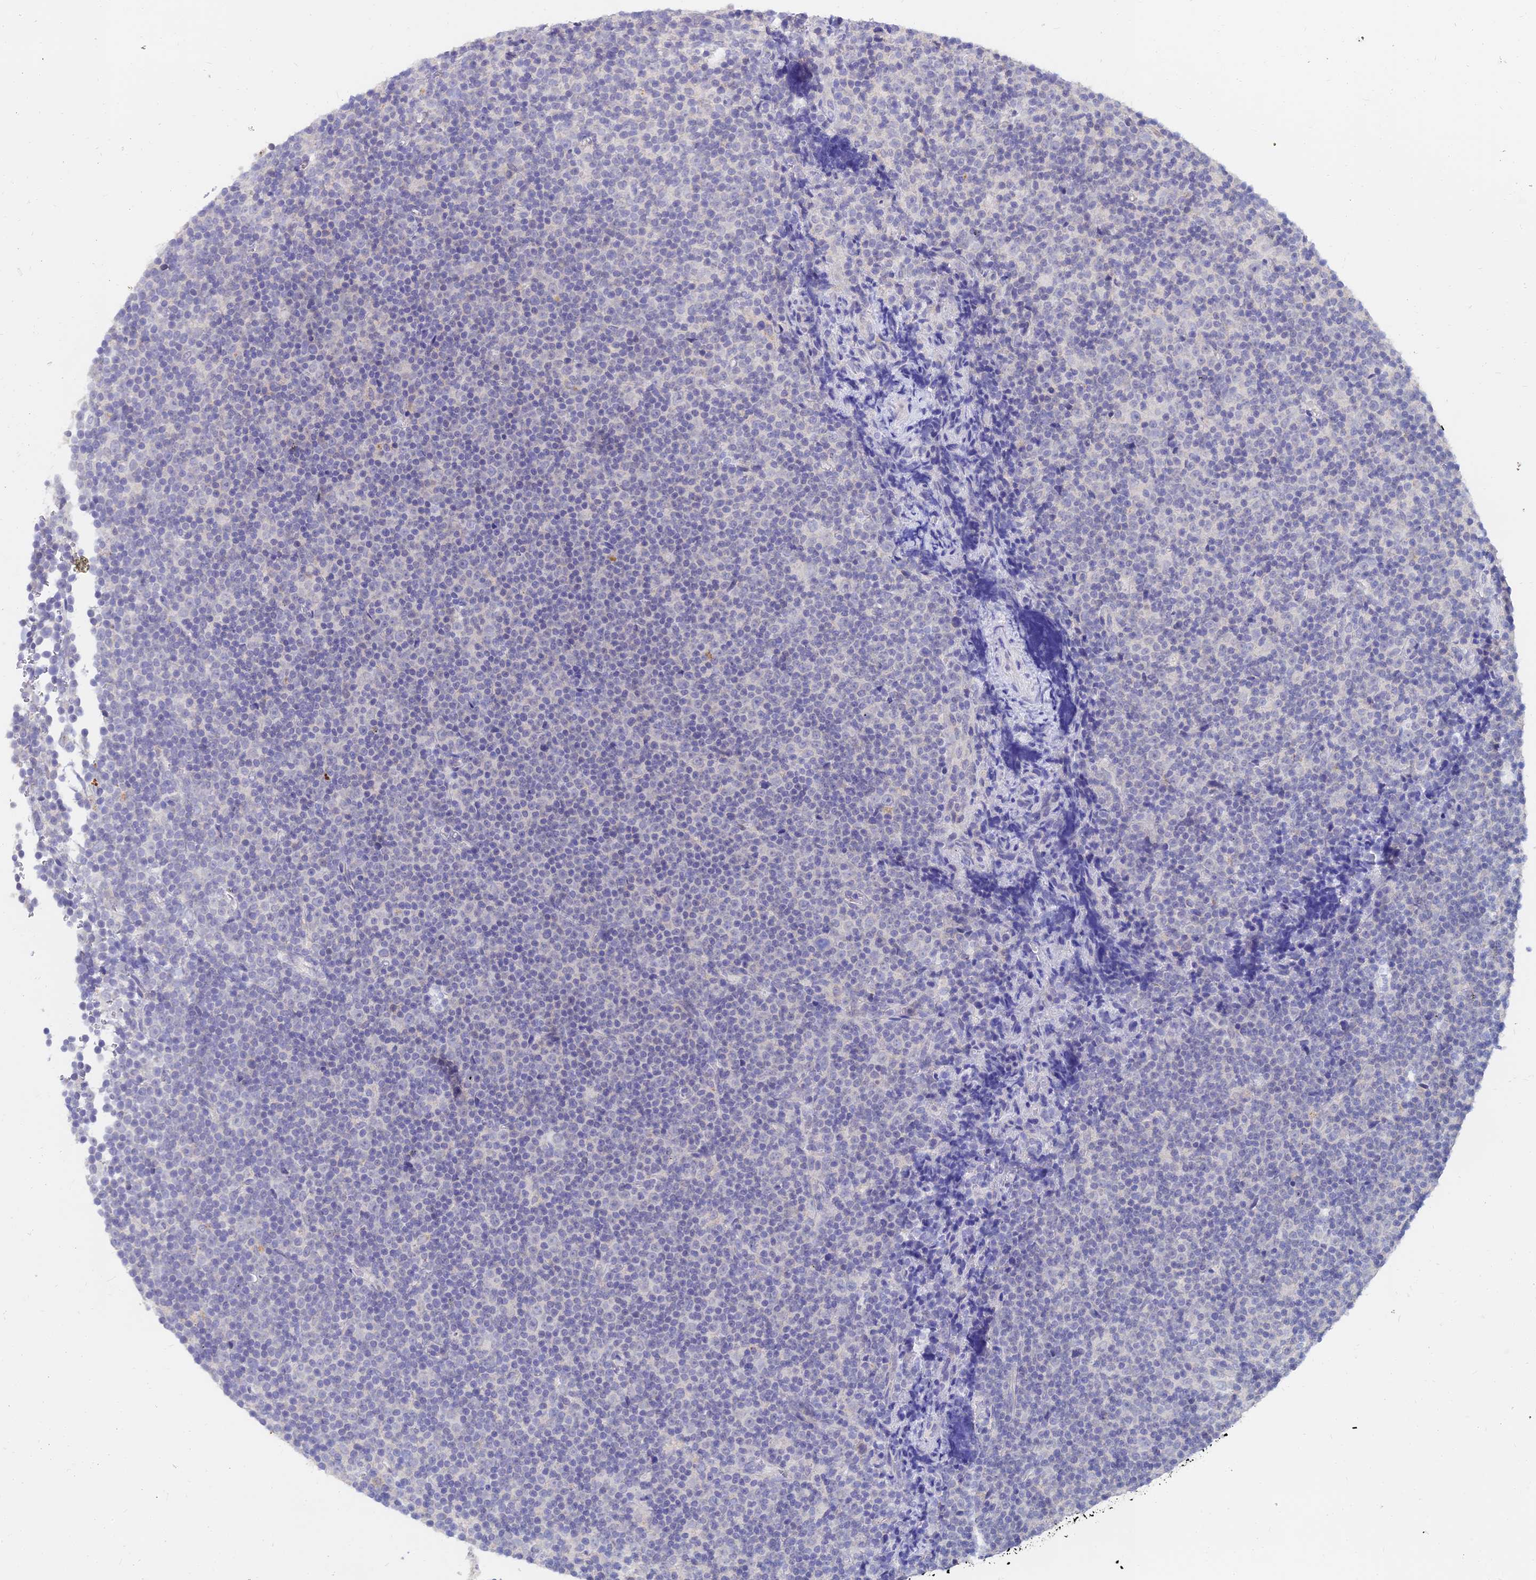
{"staining": {"intensity": "negative", "quantity": "none", "location": "none"}, "tissue": "lymphoma", "cell_type": "Tumor cells", "image_type": "cancer", "snomed": [{"axis": "morphology", "description": "Malignant lymphoma, non-Hodgkin's type, Low grade"}, {"axis": "topography", "description": "Lymph node"}], "caption": "The IHC image has no significant expression in tumor cells of lymphoma tissue.", "gene": "NPY", "patient": {"sex": "female", "age": 67}}